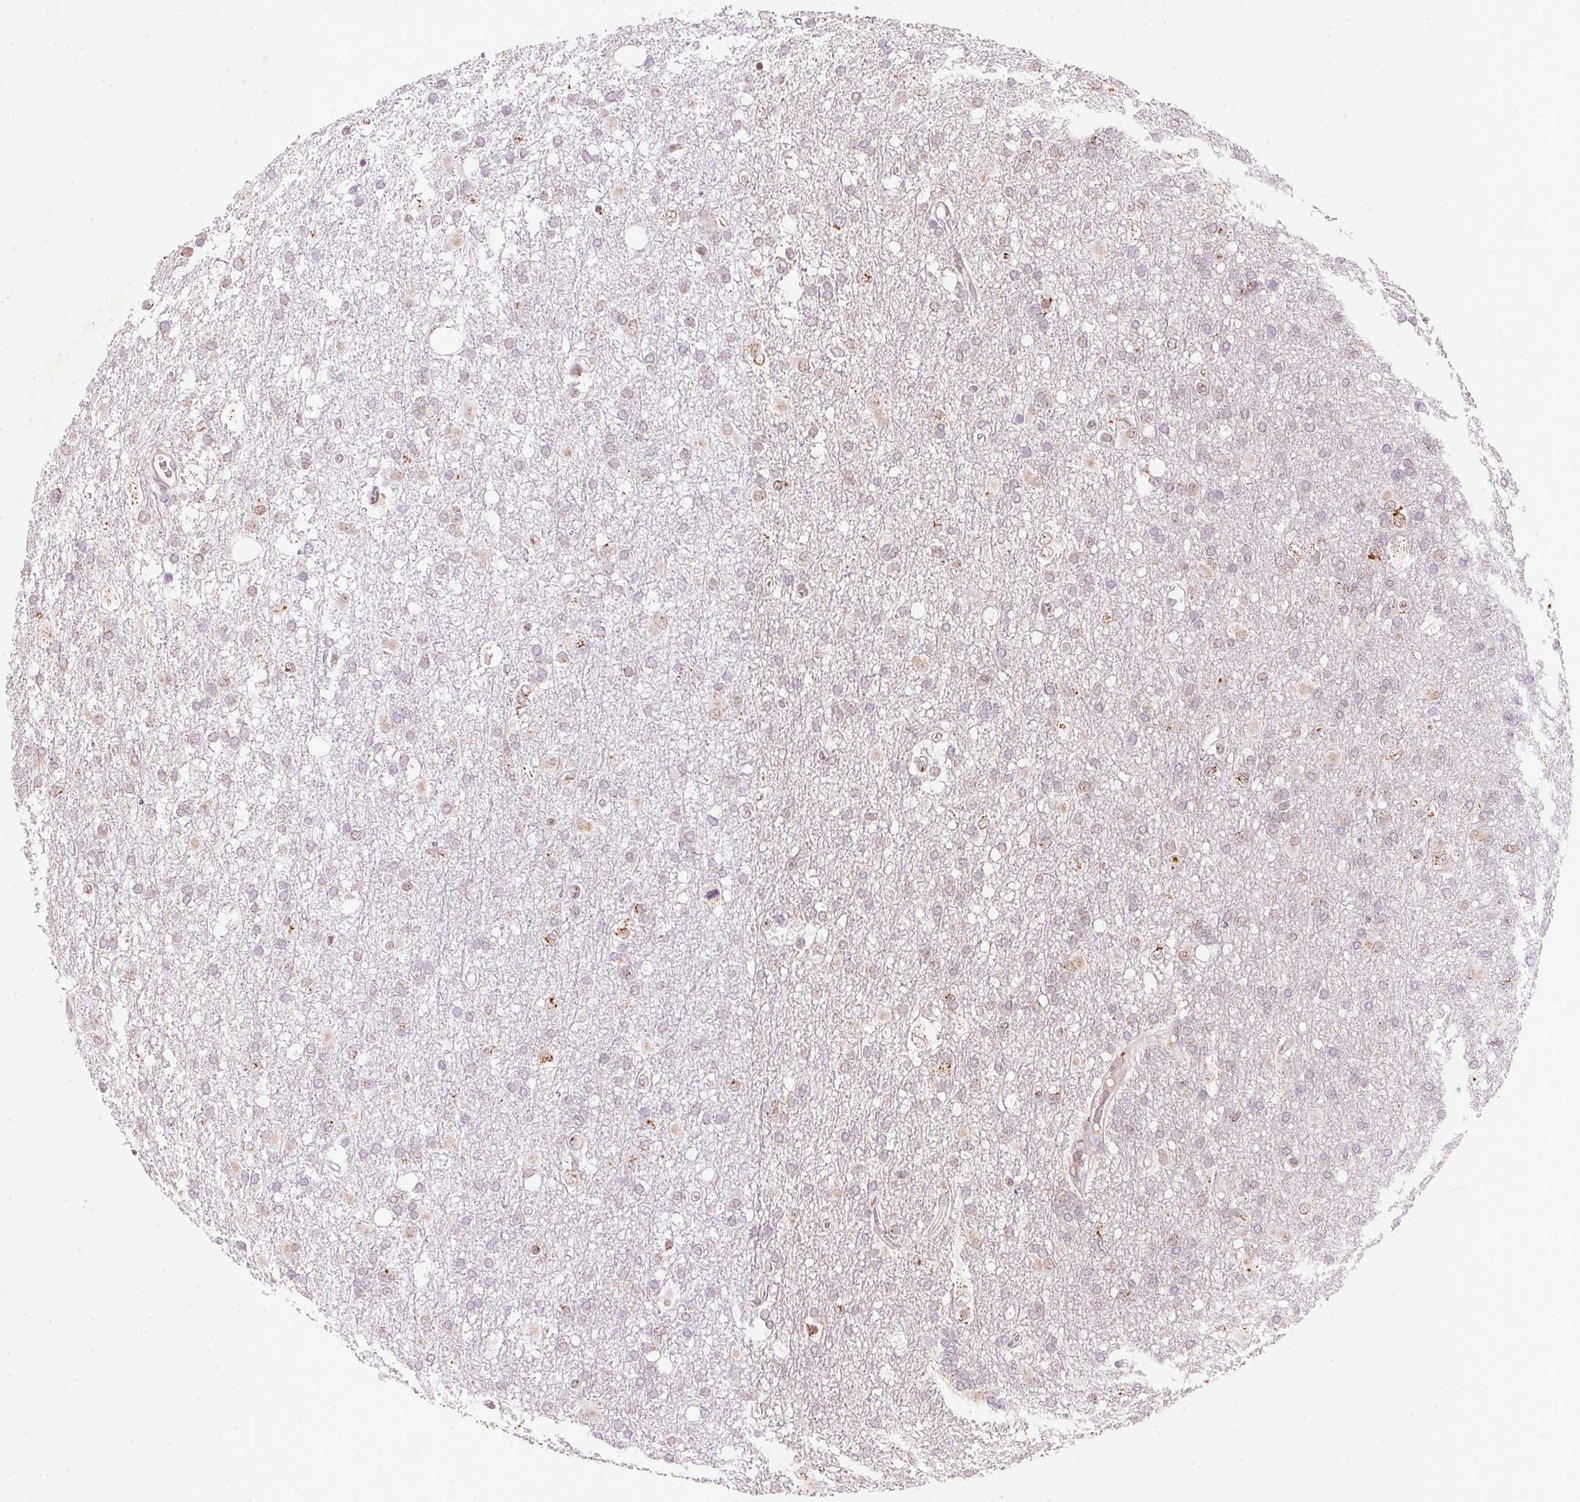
{"staining": {"intensity": "weak", "quantity": "25%-75%", "location": "cytoplasmic/membranous"}, "tissue": "glioma", "cell_type": "Tumor cells", "image_type": "cancer", "snomed": [{"axis": "morphology", "description": "Glioma, malignant, High grade"}, {"axis": "topography", "description": "Brain"}], "caption": "This is an image of immunohistochemistry staining of malignant glioma (high-grade), which shows weak positivity in the cytoplasmic/membranous of tumor cells.", "gene": "RAB22A", "patient": {"sex": "male", "age": 61}}